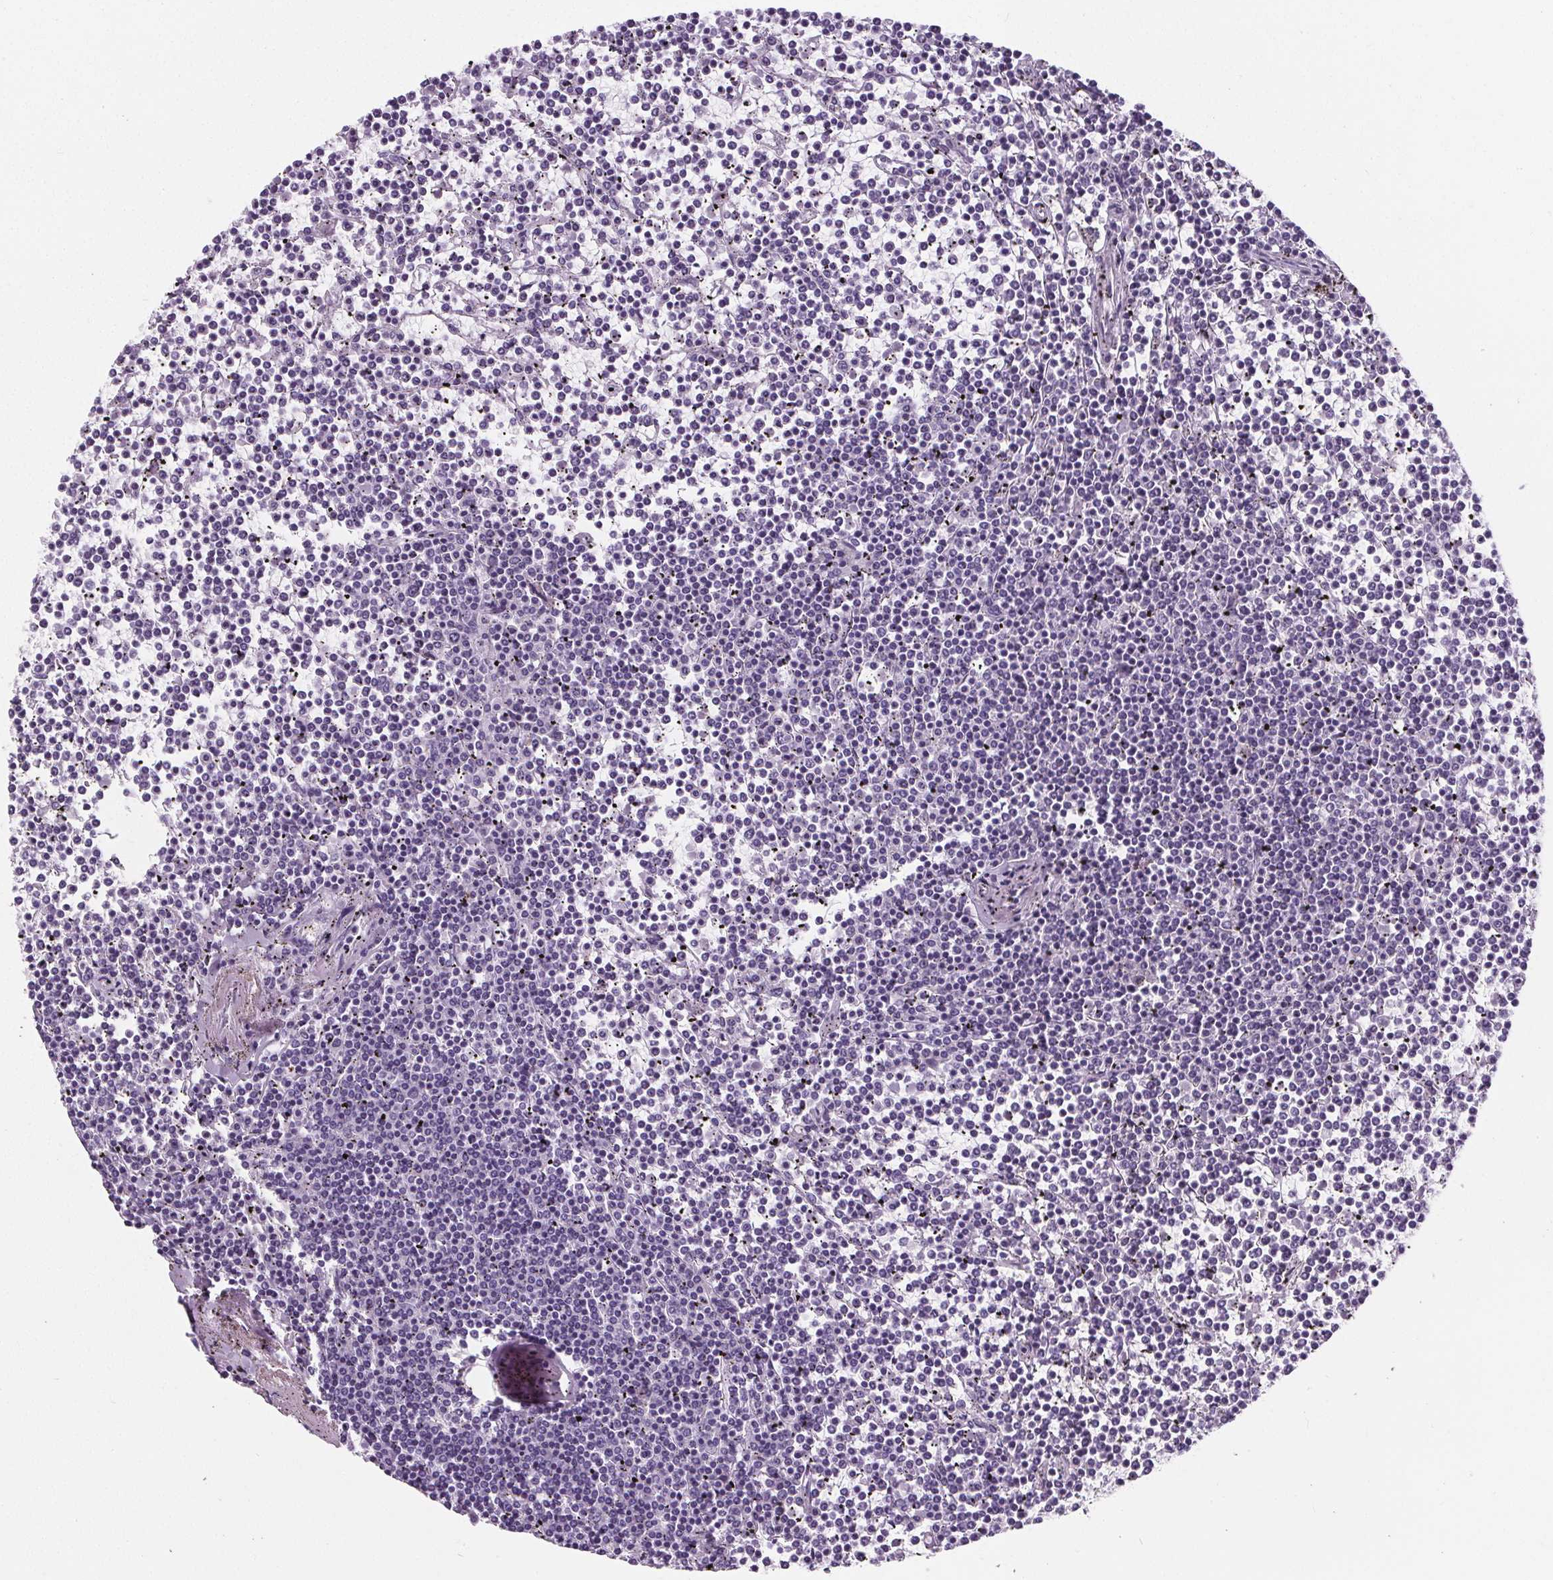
{"staining": {"intensity": "negative", "quantity": "none", "location": "none"}, "tissue": "lymphoma", "cell_type": "Tumor cells", "image_type": "cancer", "snomed": [{"axis": "morphology", "description": "Malignant lymphoma, non-Hodgkin's type, Low grade"}, {"axis": "topography", "description": "Spleen"}], "caption": "A high-resolution micrograph shows immunohistochemistry staining of malignant lymphoma, non-Hodgkin's type (low-grade), which demonstrates no significant positivity in tumor cells.", "gene": "ADRB1", "patient": {"sex": "female", "age": 19}}